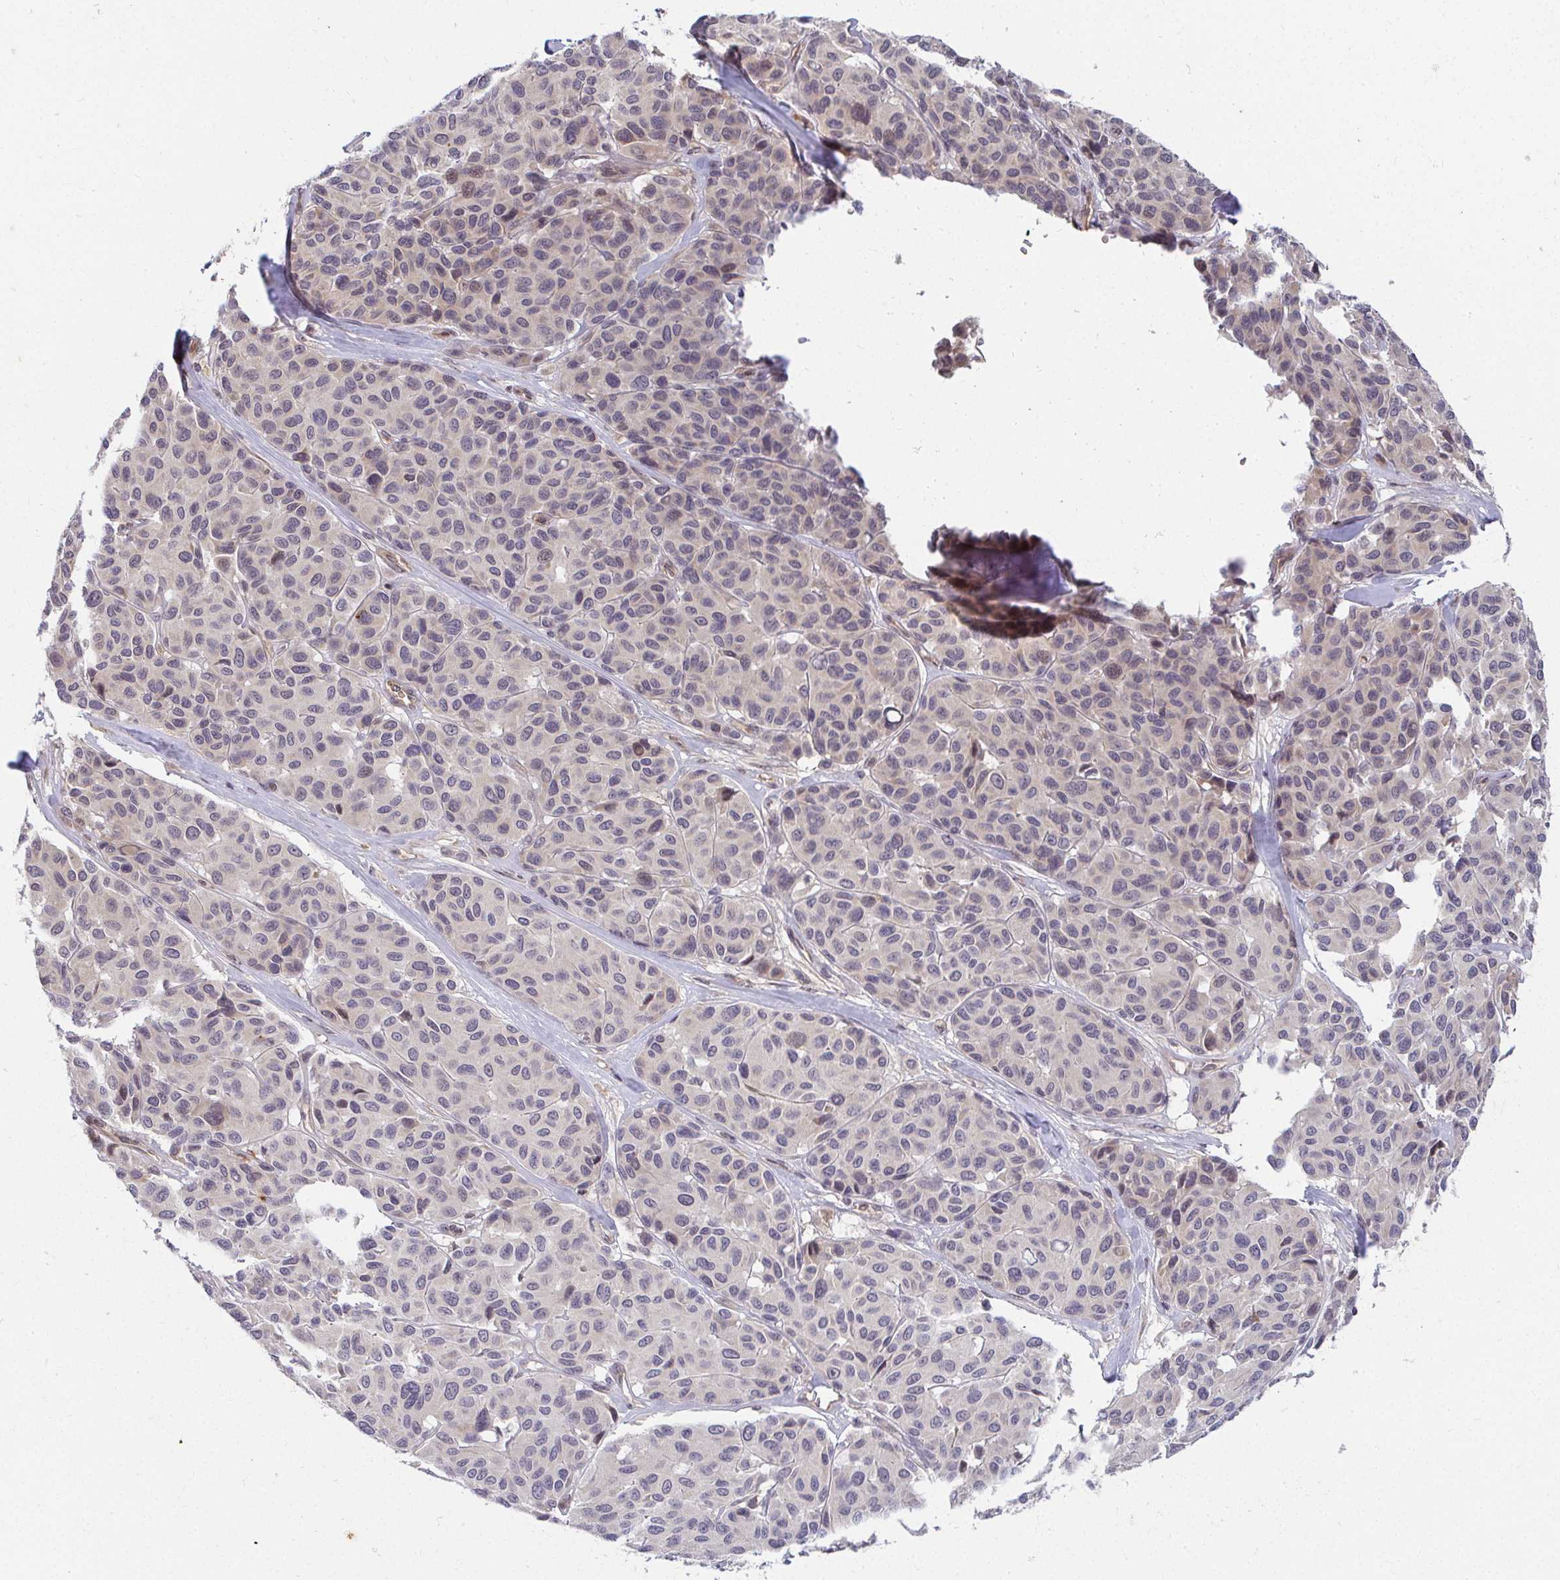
{"staining": {"intensity": "negative", "quantity": "none", "location": "none"}, "tissue": "melanoma", "cell_type": "Tumor cells", "image_type": "cancer", "snomed": [{"axis": "morphology", "description": "Malignant melanoma, NOS"}, {"axis": "topography", "description": "Skin"}], "caption": "High magnification brightfield microscopy of malignant melanoma stained with DAB (brown) and counterstained with hematoxylin (blue): tumor cells show no significant staining.", "gene": "ANK3", "patient": {"sex": "female", "age": 66}}